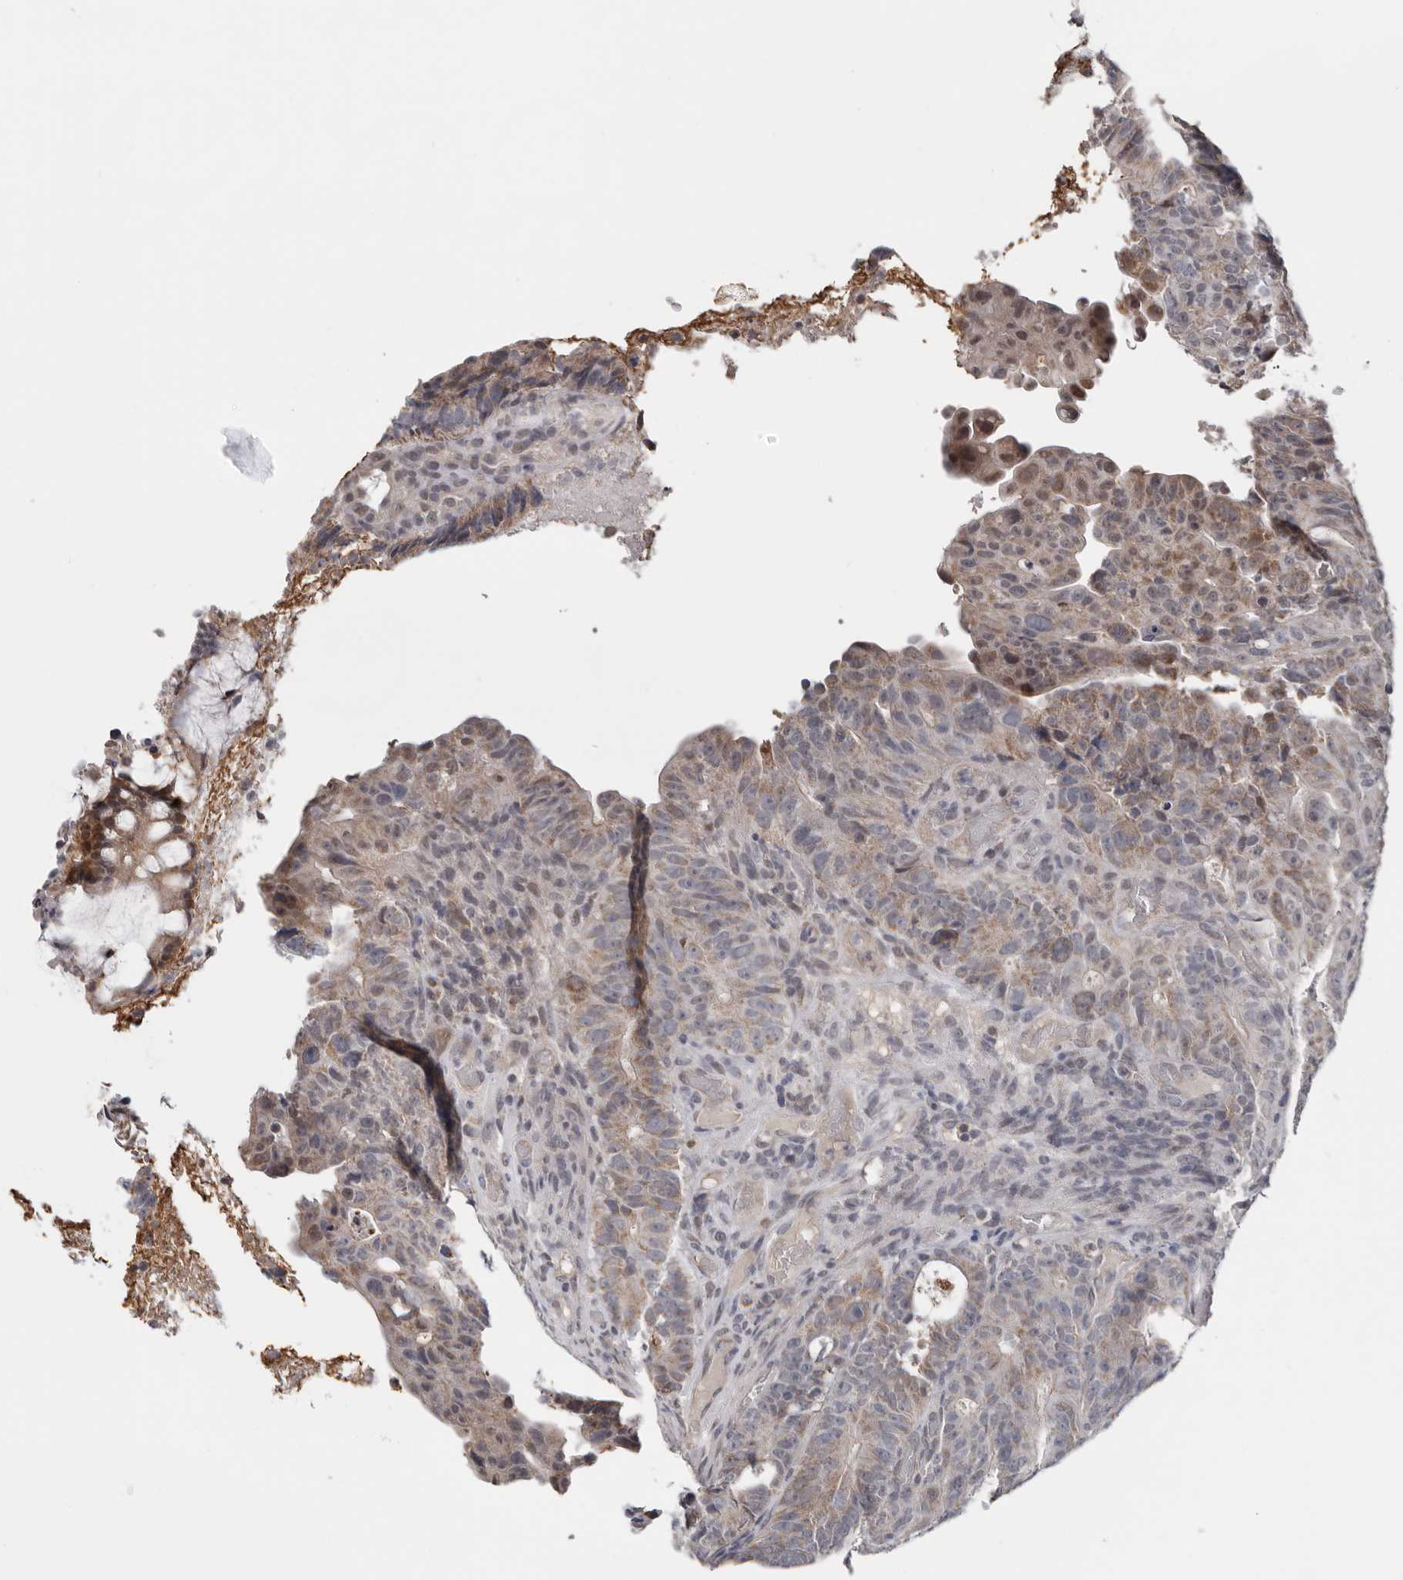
{"staining": {"intensity": "moderate", "quantity": "<25%", "location": "cytoplasmic/membranous"}, "tissue": "colorectal cancer", "cell_type": "Tumor cells", "image_type": "cancer", "snomed": [{"axis": "morphology", "description": "Adenocarcinoma, NOS"}, {"axis": "topography", "description": "Colon"}], "caption": "High-magnification brightfield microscopy of adenocarcinoma (colorectal) stained with DAB (3,3'-diaminobenzidine) (brown) and counterstained with hematoxylin (blue). tumor cells exhibit moderate cytoplasmic/membranous staining is seen in about<25% of cells.", "gene": "MOGAT2", "patient": {"sex": "male", "age": 87}}